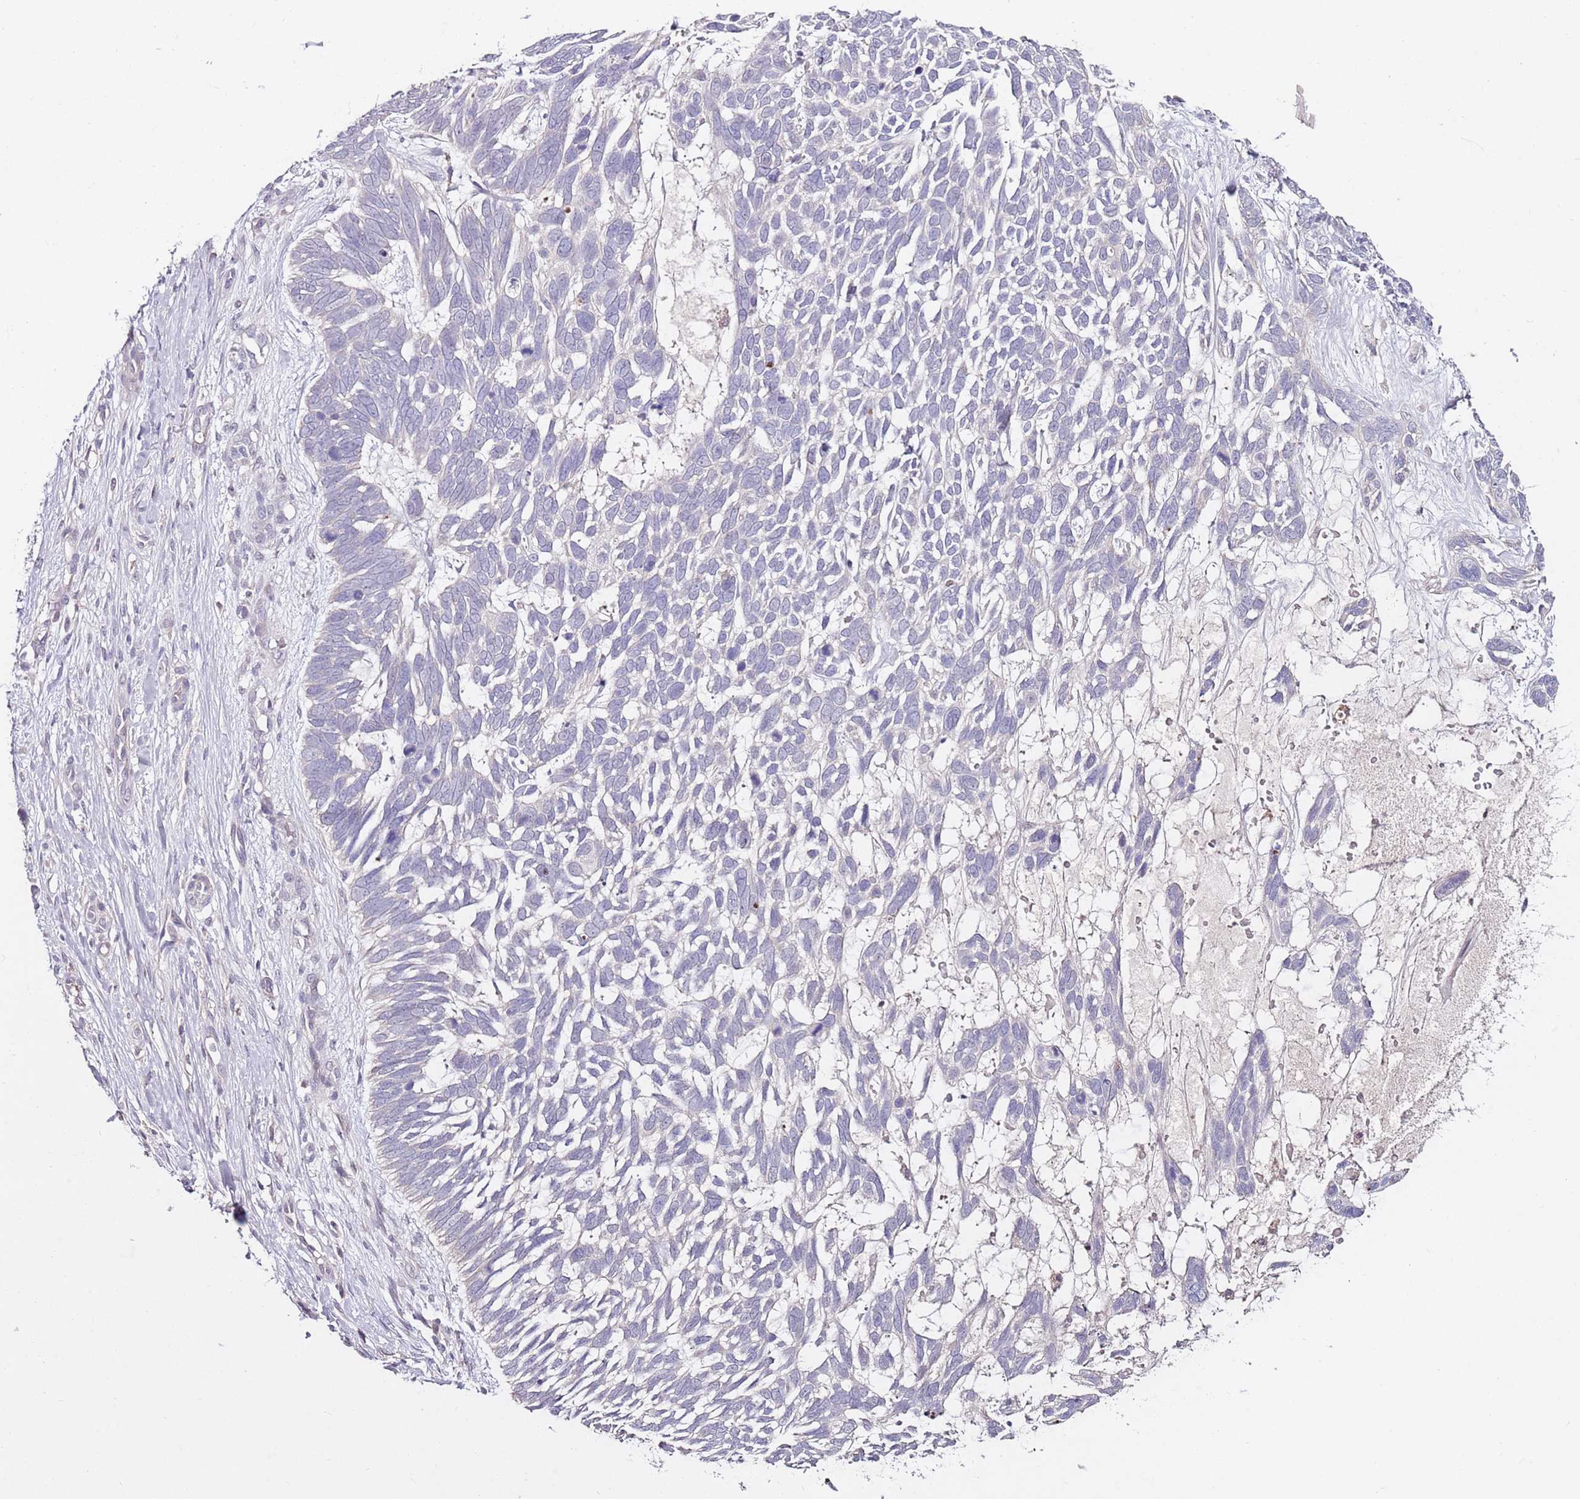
{"staining": {"intensity": "negative", "quantity": "none", "location": "none"}, "tissue": "skin cancer", "cell_type": "Tumor cells", "image_type": "cancer", "snomed": [{"axis": "morphology", "description": "Basal cell carcinoma"}, {"axis": "topography", "description": "Skin"}], "caption": "Immunohistochemical staining of skin cancer shows no significant staining in tumor cells. (Immunohistochemistry (ihc), brightfield microscopy, high magnification).", "gene": "NRDE2", "patient": {"sex": "male", "age": 88}}